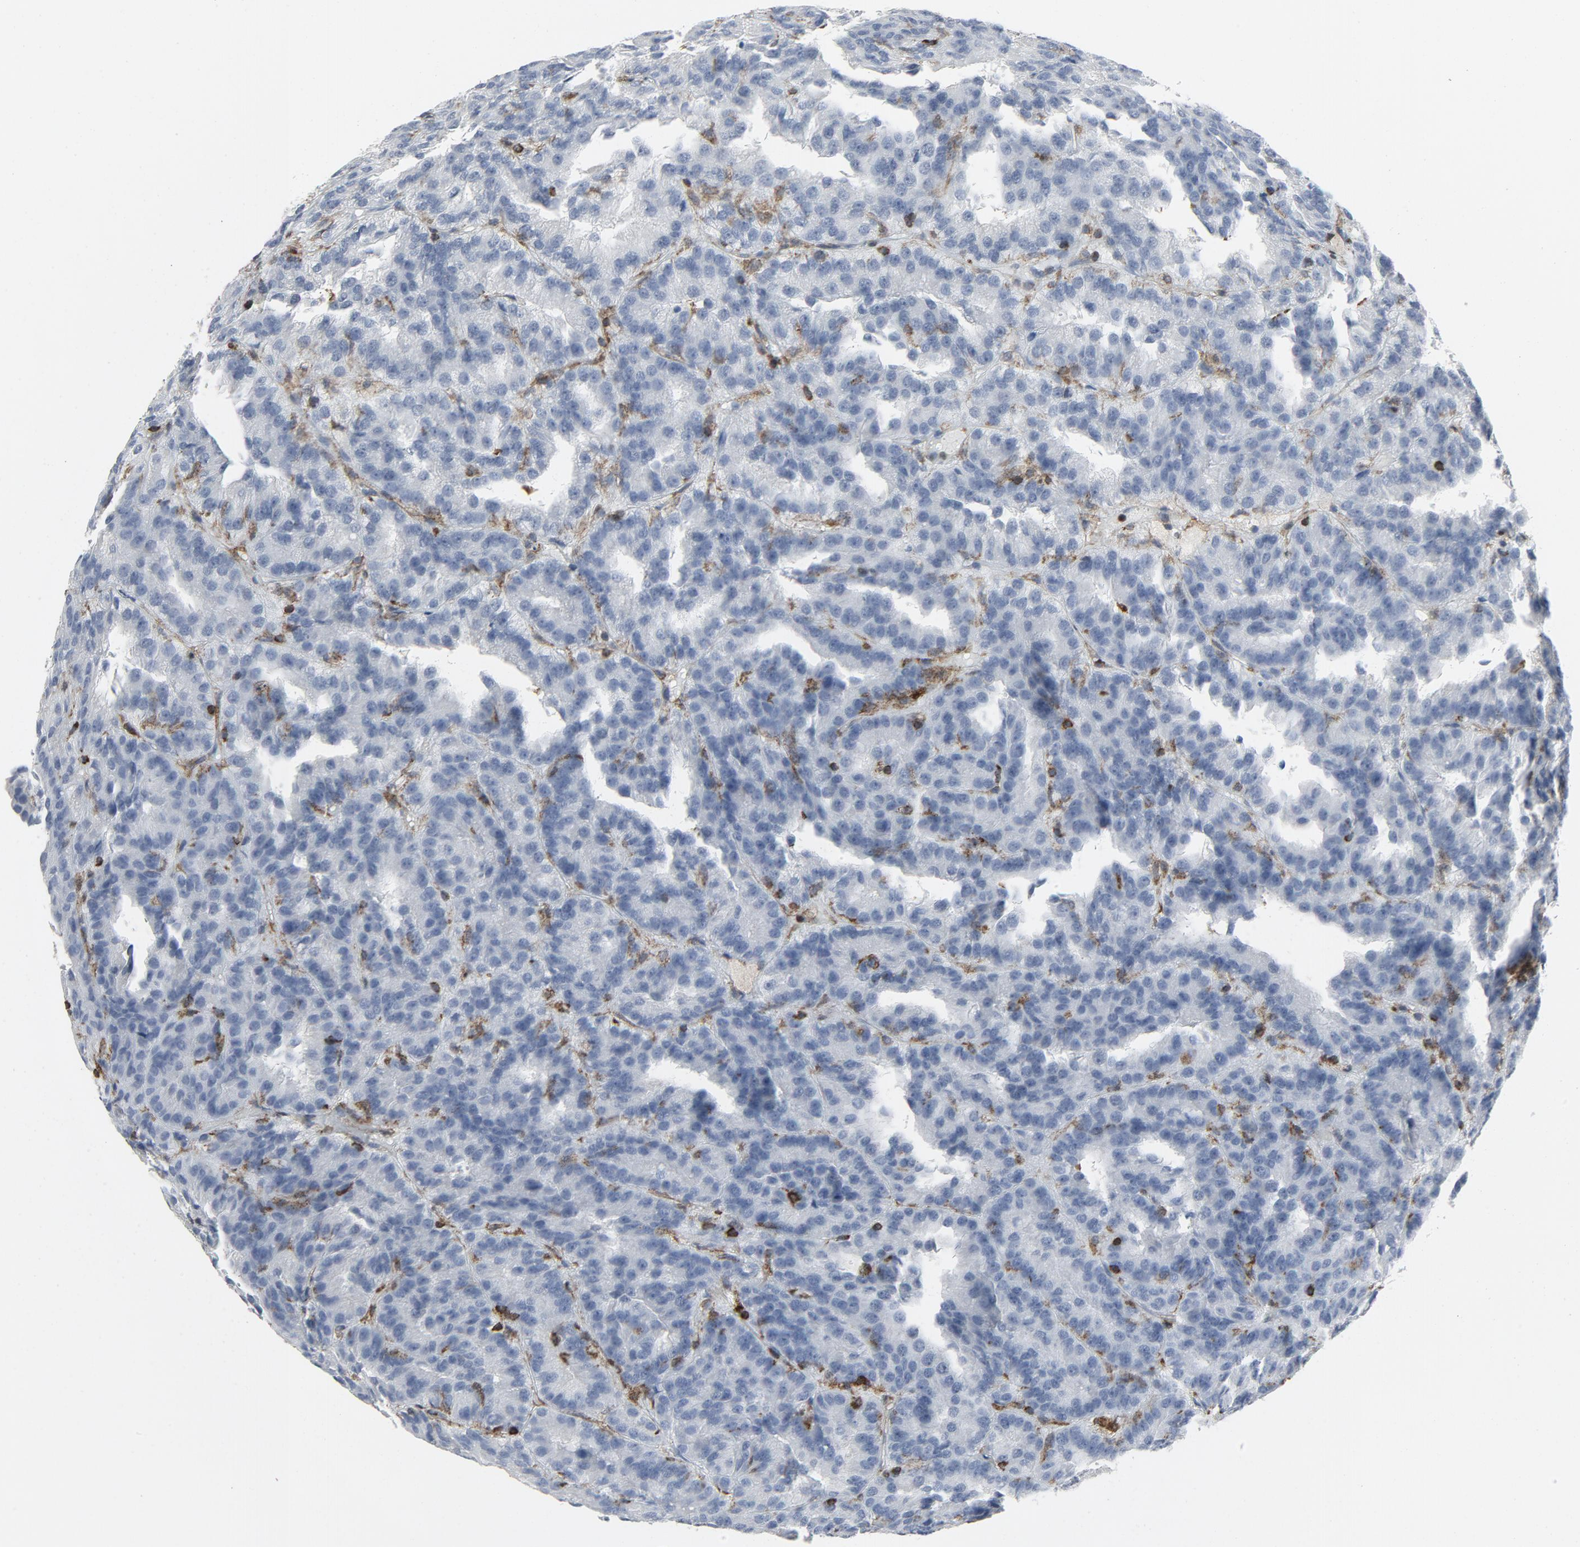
{"staining": {"intensity": "negative", "quantity": "none", "location": "none"}, "tissue": "renal cancer", "cell_type": "Tumor cells", "image_type": "cancer", "snomed": [{"axis": "morphology", "description": "Adenocarcinoma, NOS"}, {"axis": "topography", "description": "Kidney"}], "caption": "A high-resolution image shows immunohistochemistry (IHC) staining of renal adenocarcinoma, which demonstrates no significant expression in tumor cells.", "gene": "LCP2", "patient": {"sex": "male", "age": 46}}